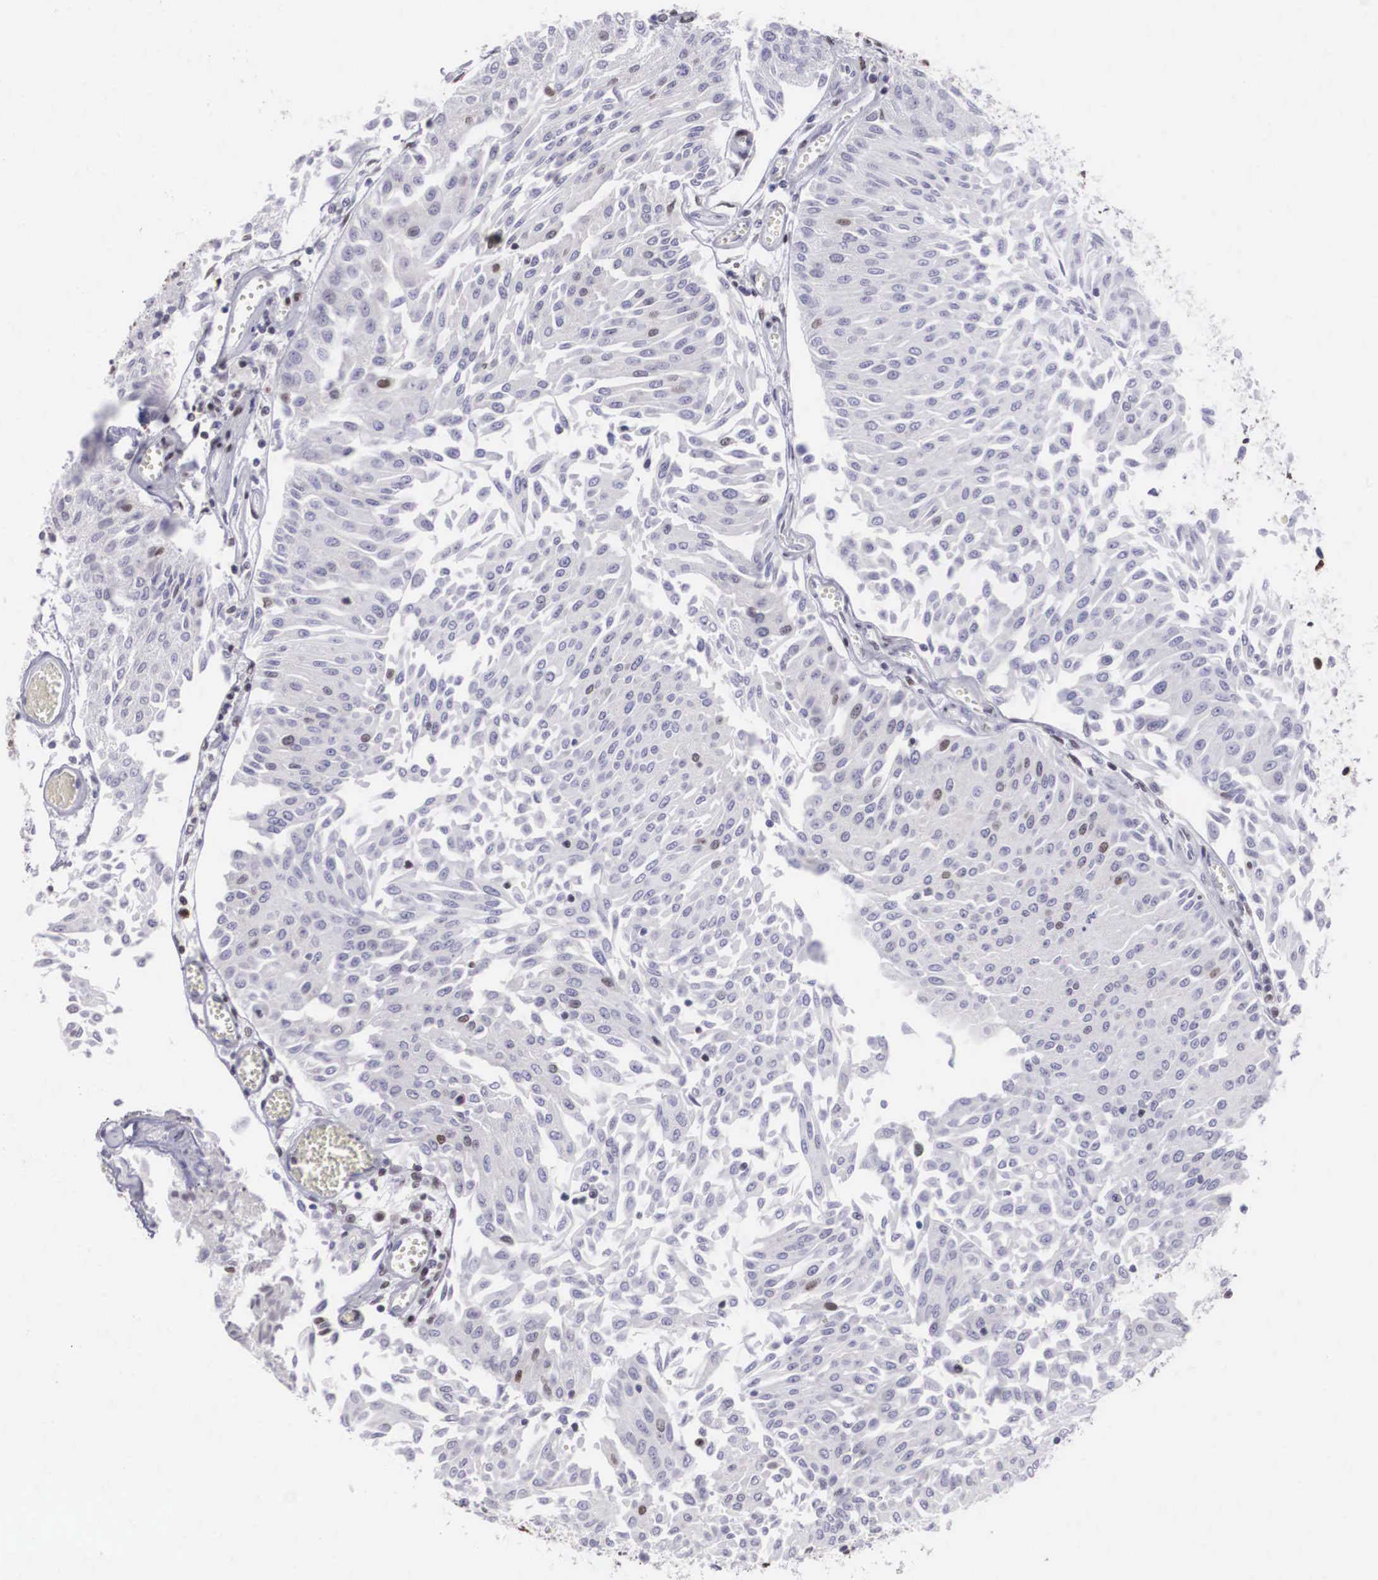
{"staining": {"intensity": "weak", "quantity": "<25%", "location": "nuclear"}, "tissue": "urothelial cancer", "cell_type": "Tumor cells", "image_type": "cancer", "snomed": [{"axis": "morphology", "description": "Urothelial carcinoma, Low grade"}, {"axis": "topography", "description": "Urinary bladder"}], "caption": "Low-grade urothelial carcinoma was stained to show a protein in brown. There is no significant expression in tumor cells.", "gene": "CSTF2", "patient": {"sex": "male", "age": 86}}